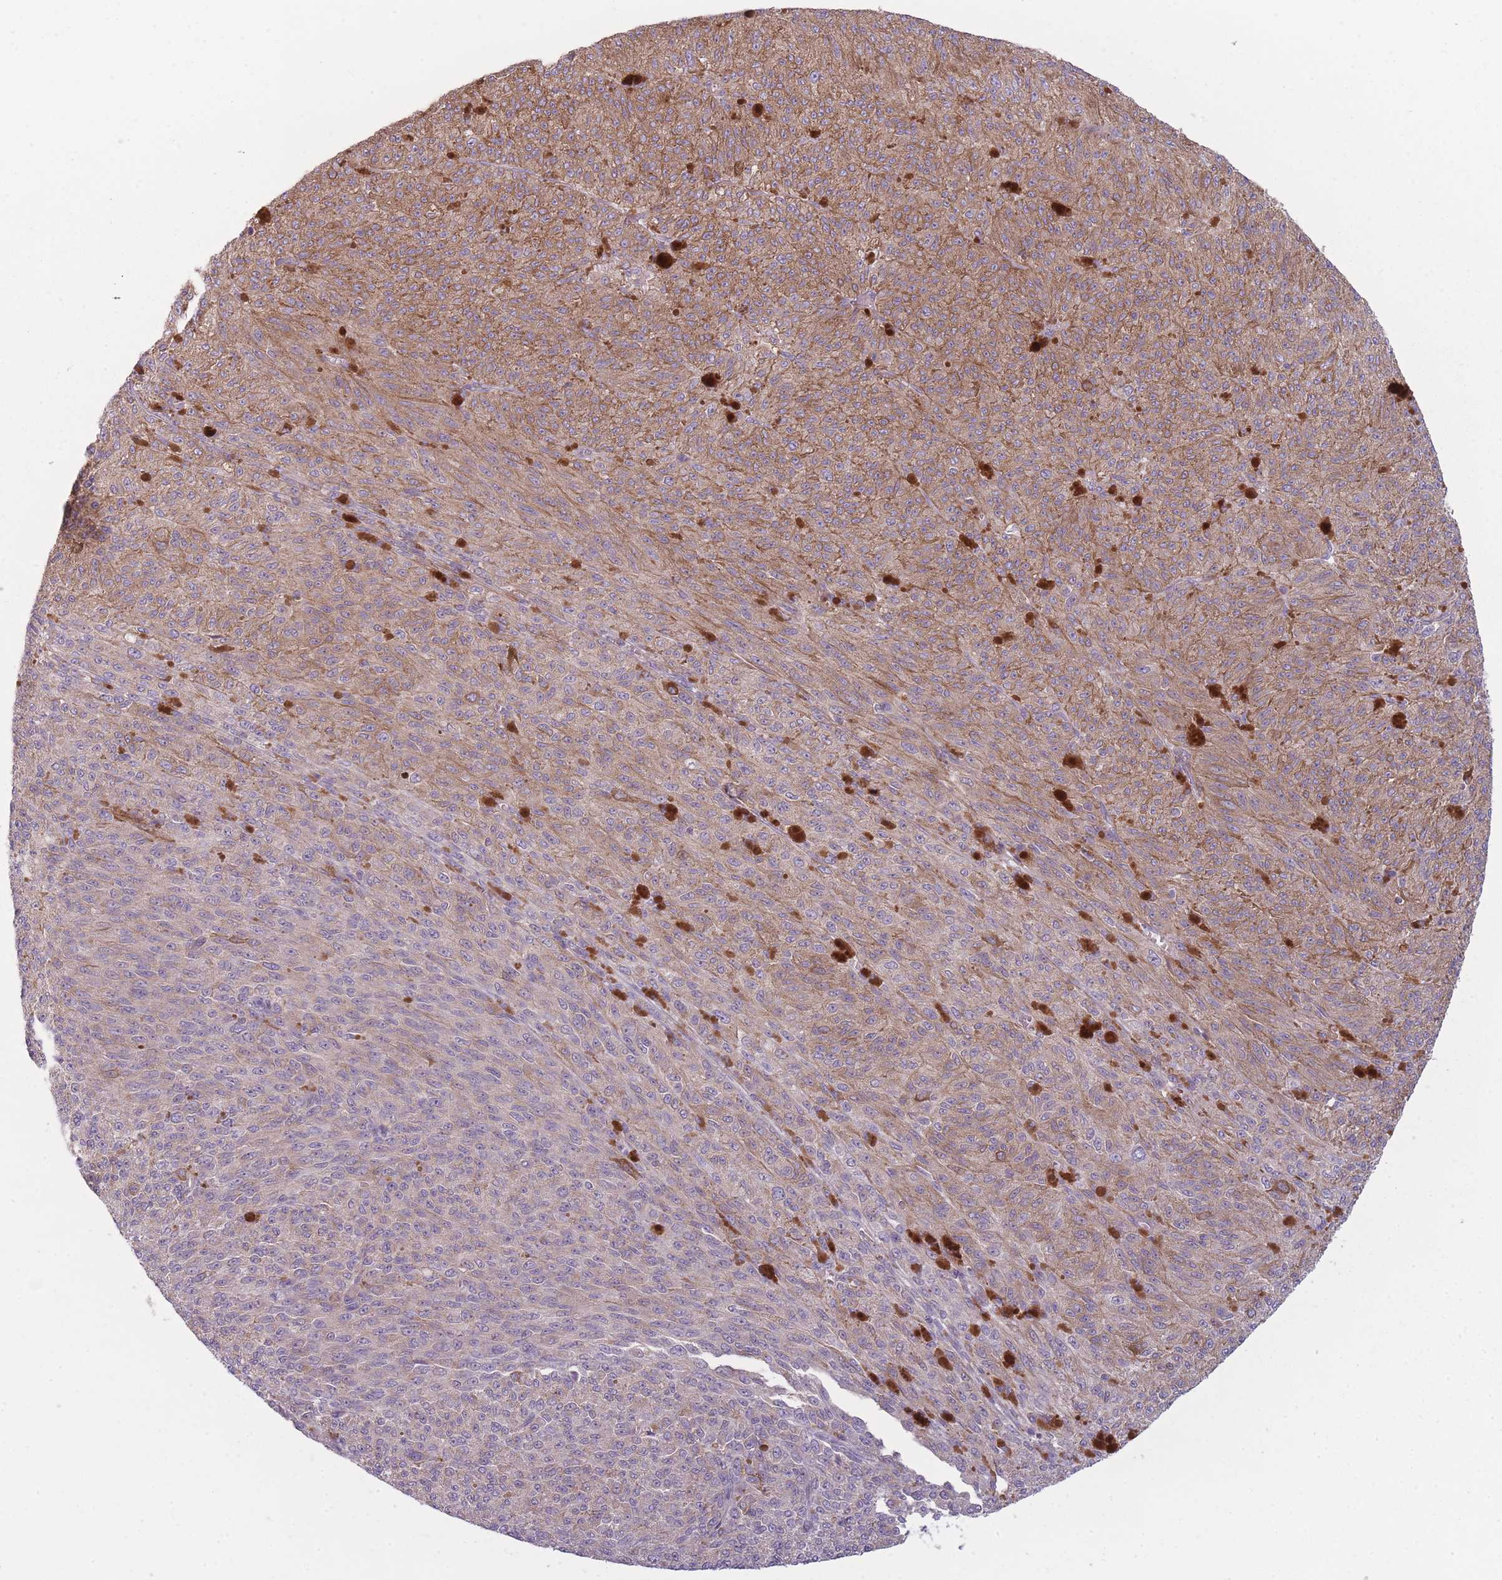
{"staining": {"intensity": "moderate", "quantity": "25%-75%", "location": "cytoplasmic/membranous"}, "tissue": "melanoma", "cell_type": "Tumor cells", "image_type": "cancer", "snomed": [{"axis": "morphology", "description": "Malignant melanoma, NOS"}, {"axis": "topography", "description": "Skin"}], "caption": "Immunohistochemistry (IHC) of human malignant melanoma reveals medium levels of moderate cytoplasmic/membranous expression in about 25%-75% of tumor cells. The staining was performed using DAB (3,3'-diaminobenzidine) to visualize the protein expression in brown, while the nuclei were stained in blue with hematoxylin (Magnification: 20x).", "gene": "NT5DC2", "patient": {"sex": "female", "age": 52}}